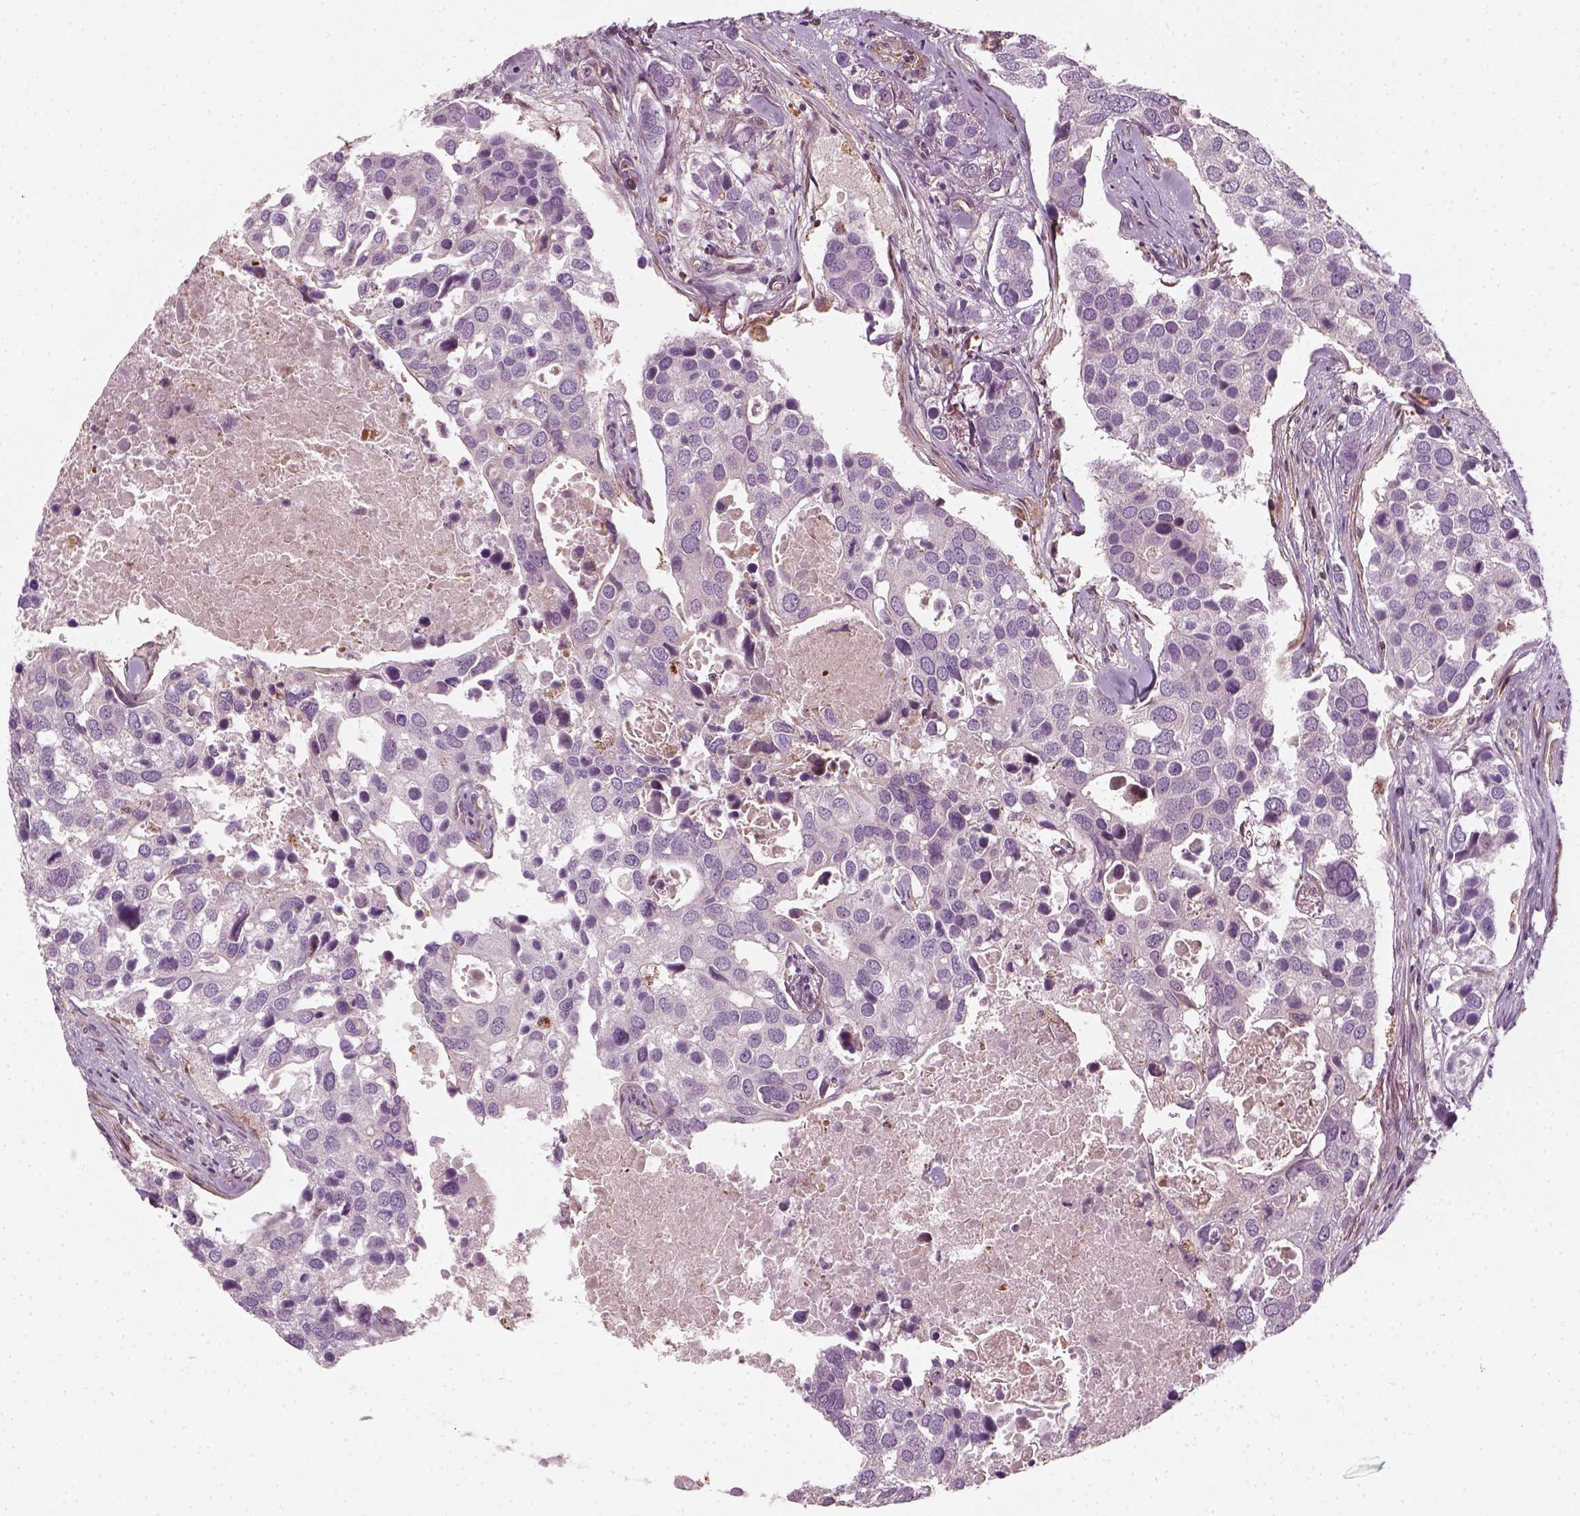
{"staining": {"intensity": "negative", "quantity": "none", "location": "none"}, "tissue": "breast cancer", "cell_type": "Tumor cells", "image_type": "cancer", "snomed": [{"axis": "morphology", "description": "Duct carcinoma"}, {"axis": "topography", "description": "Breast"}], "caption": "This is an immunohistochemistry (IHC) photomicrograph of breast cancer. There is no positivity in tumor cells.", "gene": "DNASE1L1", "patient": {"sex": "female", "age": 83}}